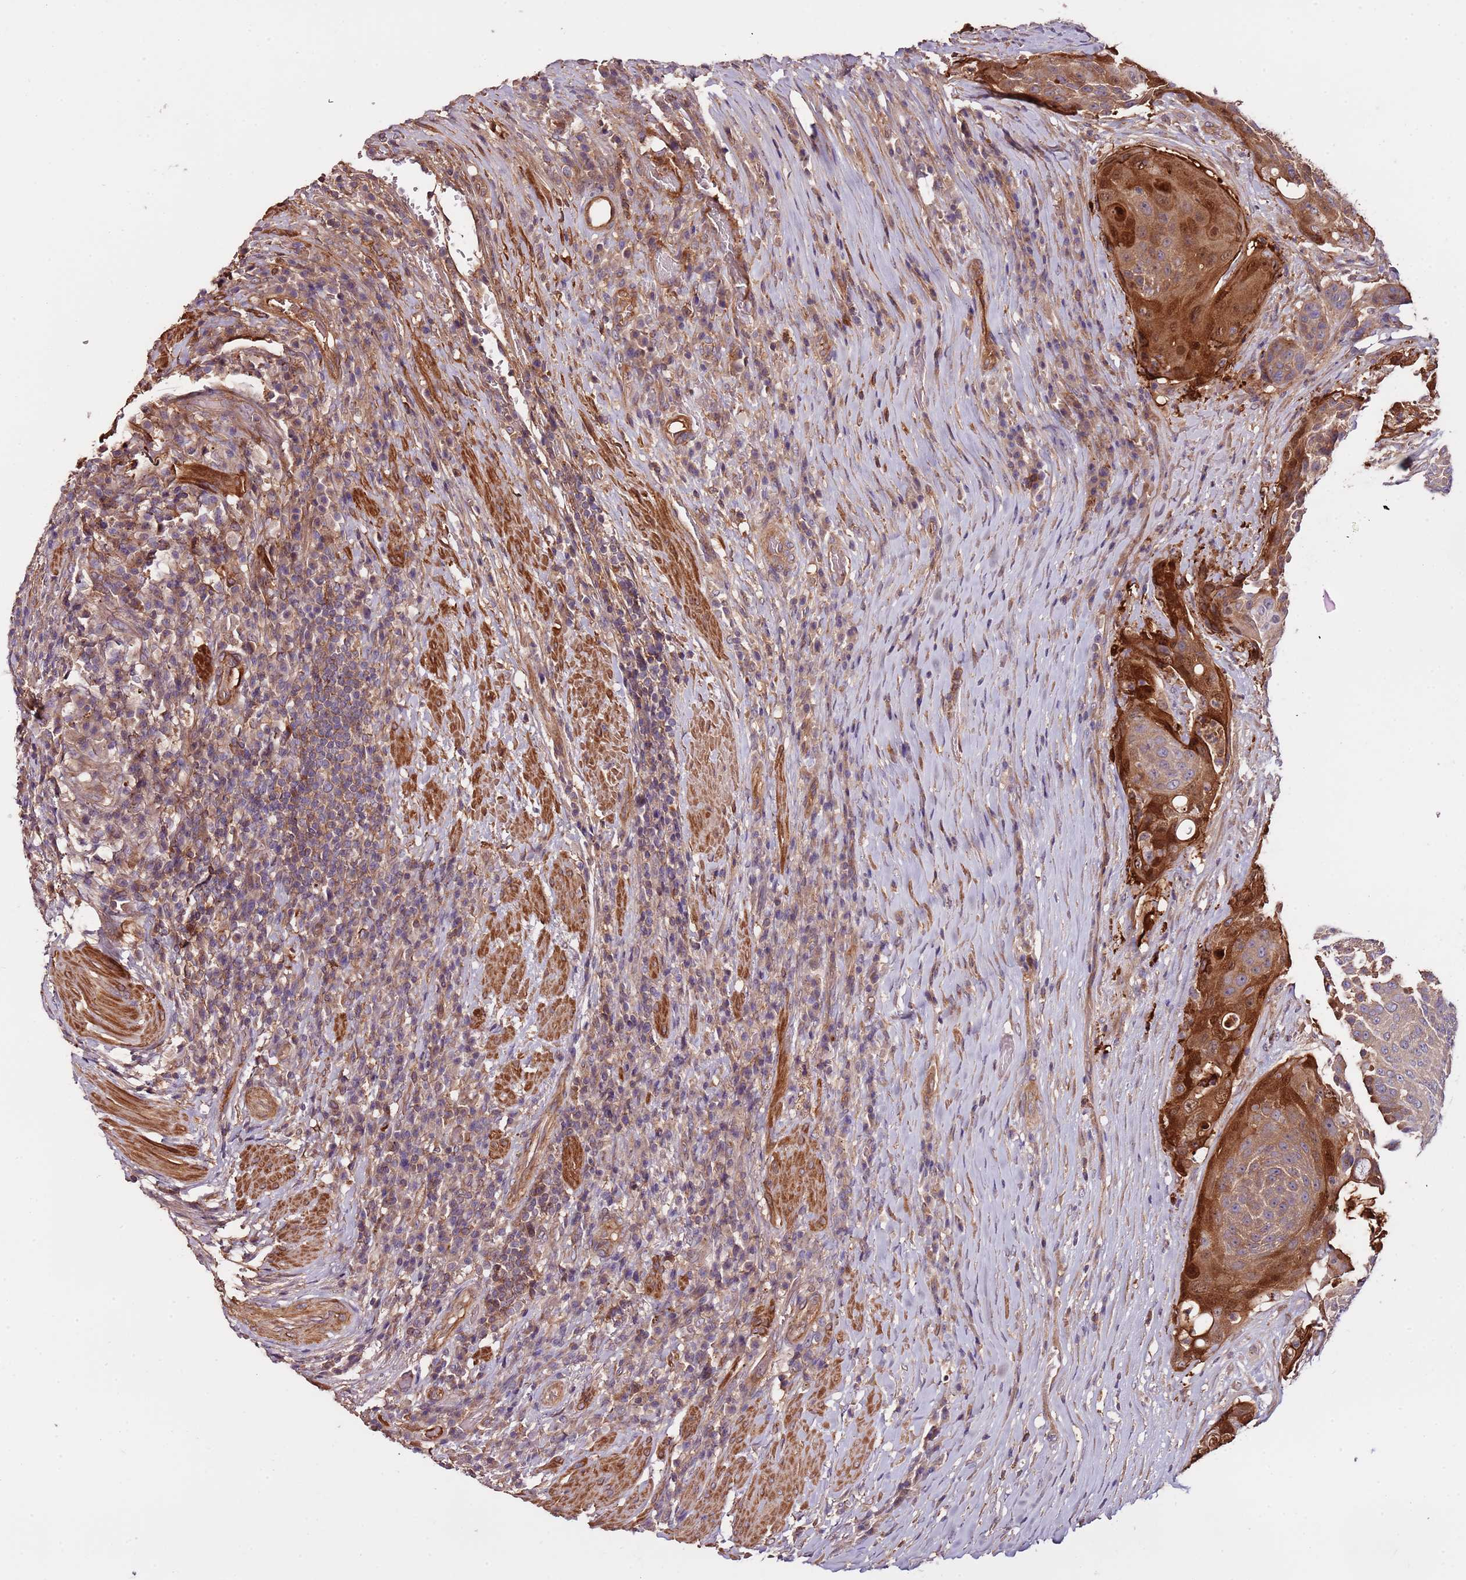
{"staining": {"intensity": "strong", "quantity": "25%-75%", "location": "cytoplasmic/membranous,nuclear"}, "tissue": "urothelial cancer", "cell_type": "Tumor cells", "image_type": "cancer", "snomed": [{"axis": "morphology", "description": "Urothelial carcinoma, High grade"}, {"axis": "topography", "description": "Urinary bladder"}], "caption": "Immunohistochemistry of human urothelial cancer shows high levels of strong cytoplasmic/membranous and nuclear expression in approximately 25%-75% of tumor cells.", "gene": "DENR", "patient": {"sex": "female", "age": 63}}